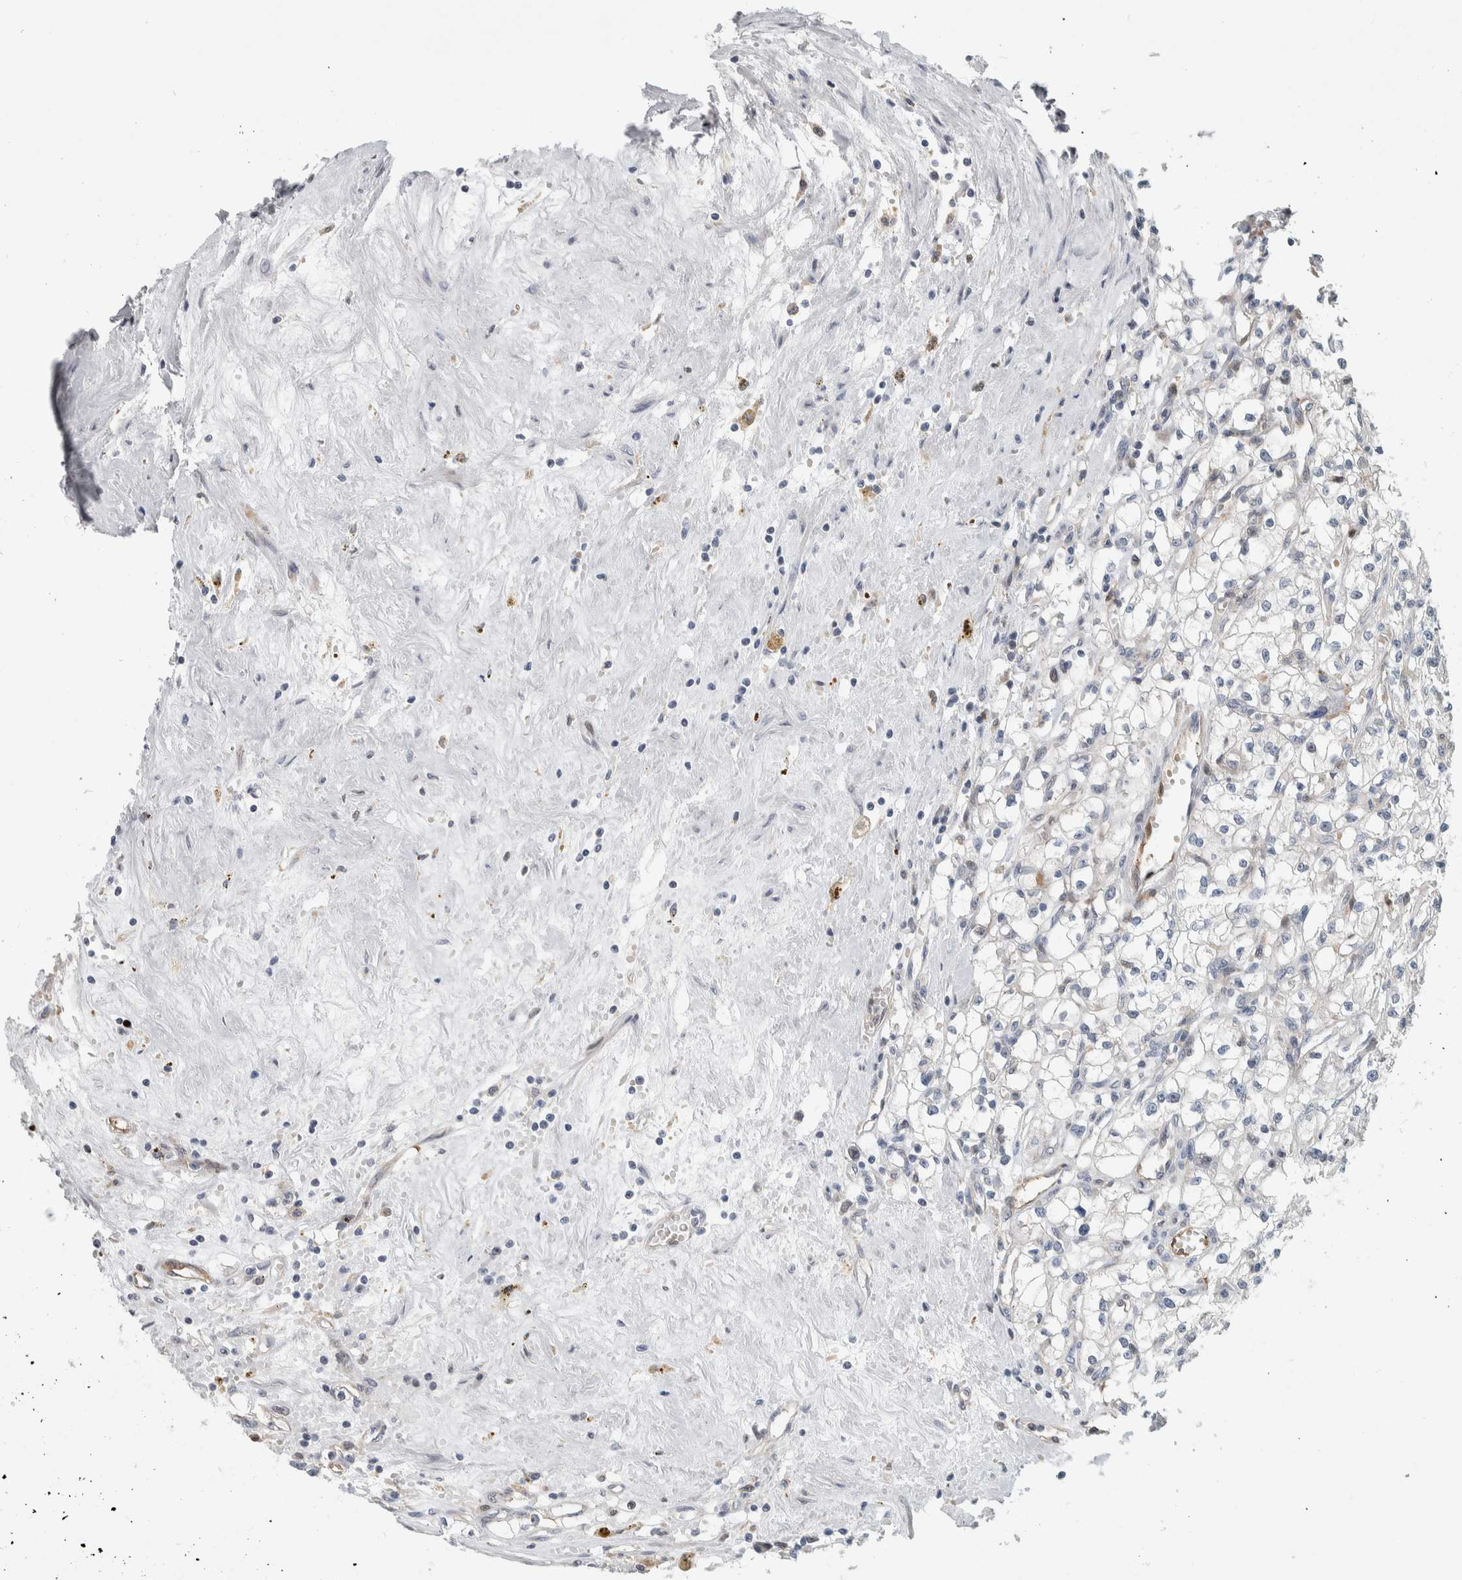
{"staining": {"intensity": "negative", "quantity": "none", "location": "none"}, "tissue": "renal cancer", "cell_type": "Tumor cells", "image_type": "cancer", "snomed": [{"axis": "morphology", "description": "Adenocarcinoma, NOS"}, {"axis": "topography", "description": "Kidney"}], "caption": "IHC micrograph of neoplastic tissue: renal cancer (adenocarcinoma) stained with DAB shows no significant protein staining in tumor cells.", "gene": "MSL1", "patient": {"sex": "male", "age": 56}}